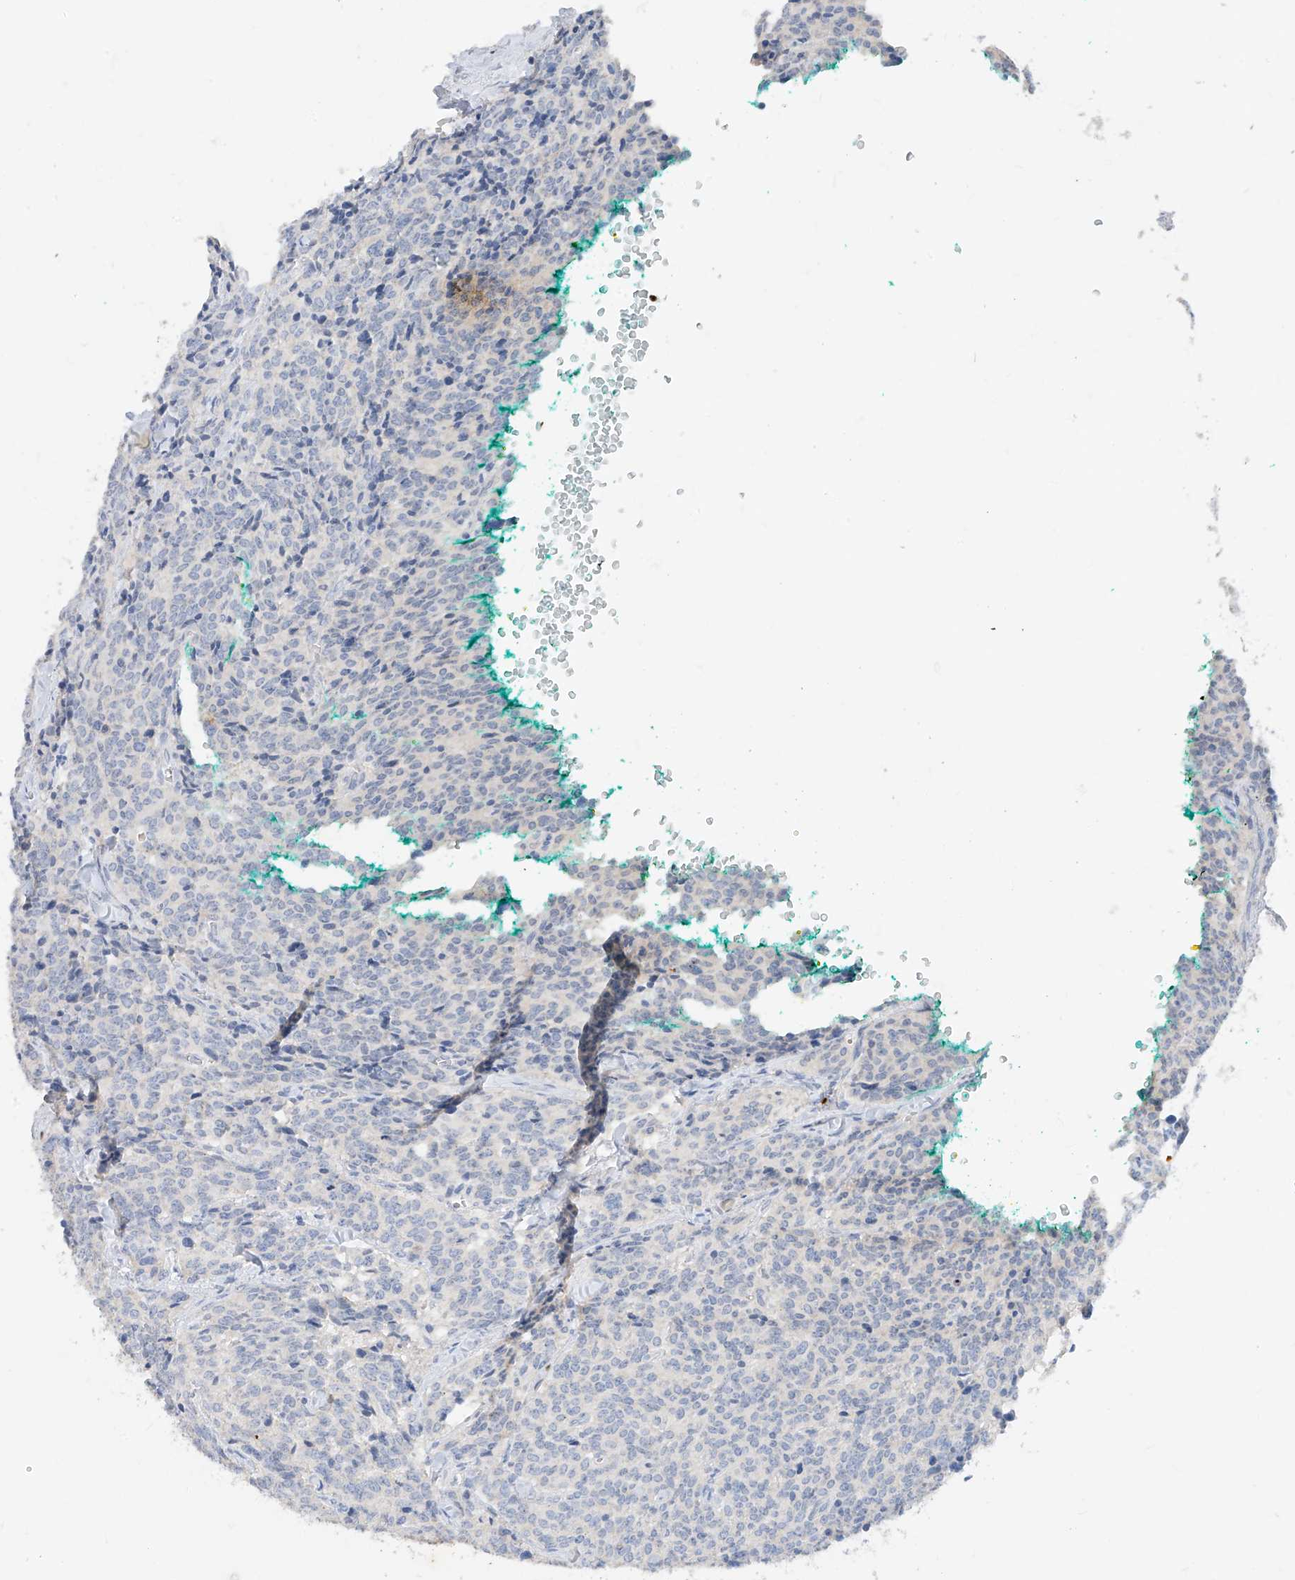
{"staining": {"intensity": "negative", "quantity": "none", "location": "none"}, "tissue": "carcinoid", "cell_type": "Tumor cells", "image_type": "cancer", "snomed": [{"axis": "morphology", "description": "Carcinoid, malignant, NOS"}, {"axis": "topography", "description": "Lung"}], "caption": "Histopathology image shows no protein staining in tumor cells of carcinoid tissue.", "gene": "TBX21", "patient": {"sex": "female", "age": 46}}